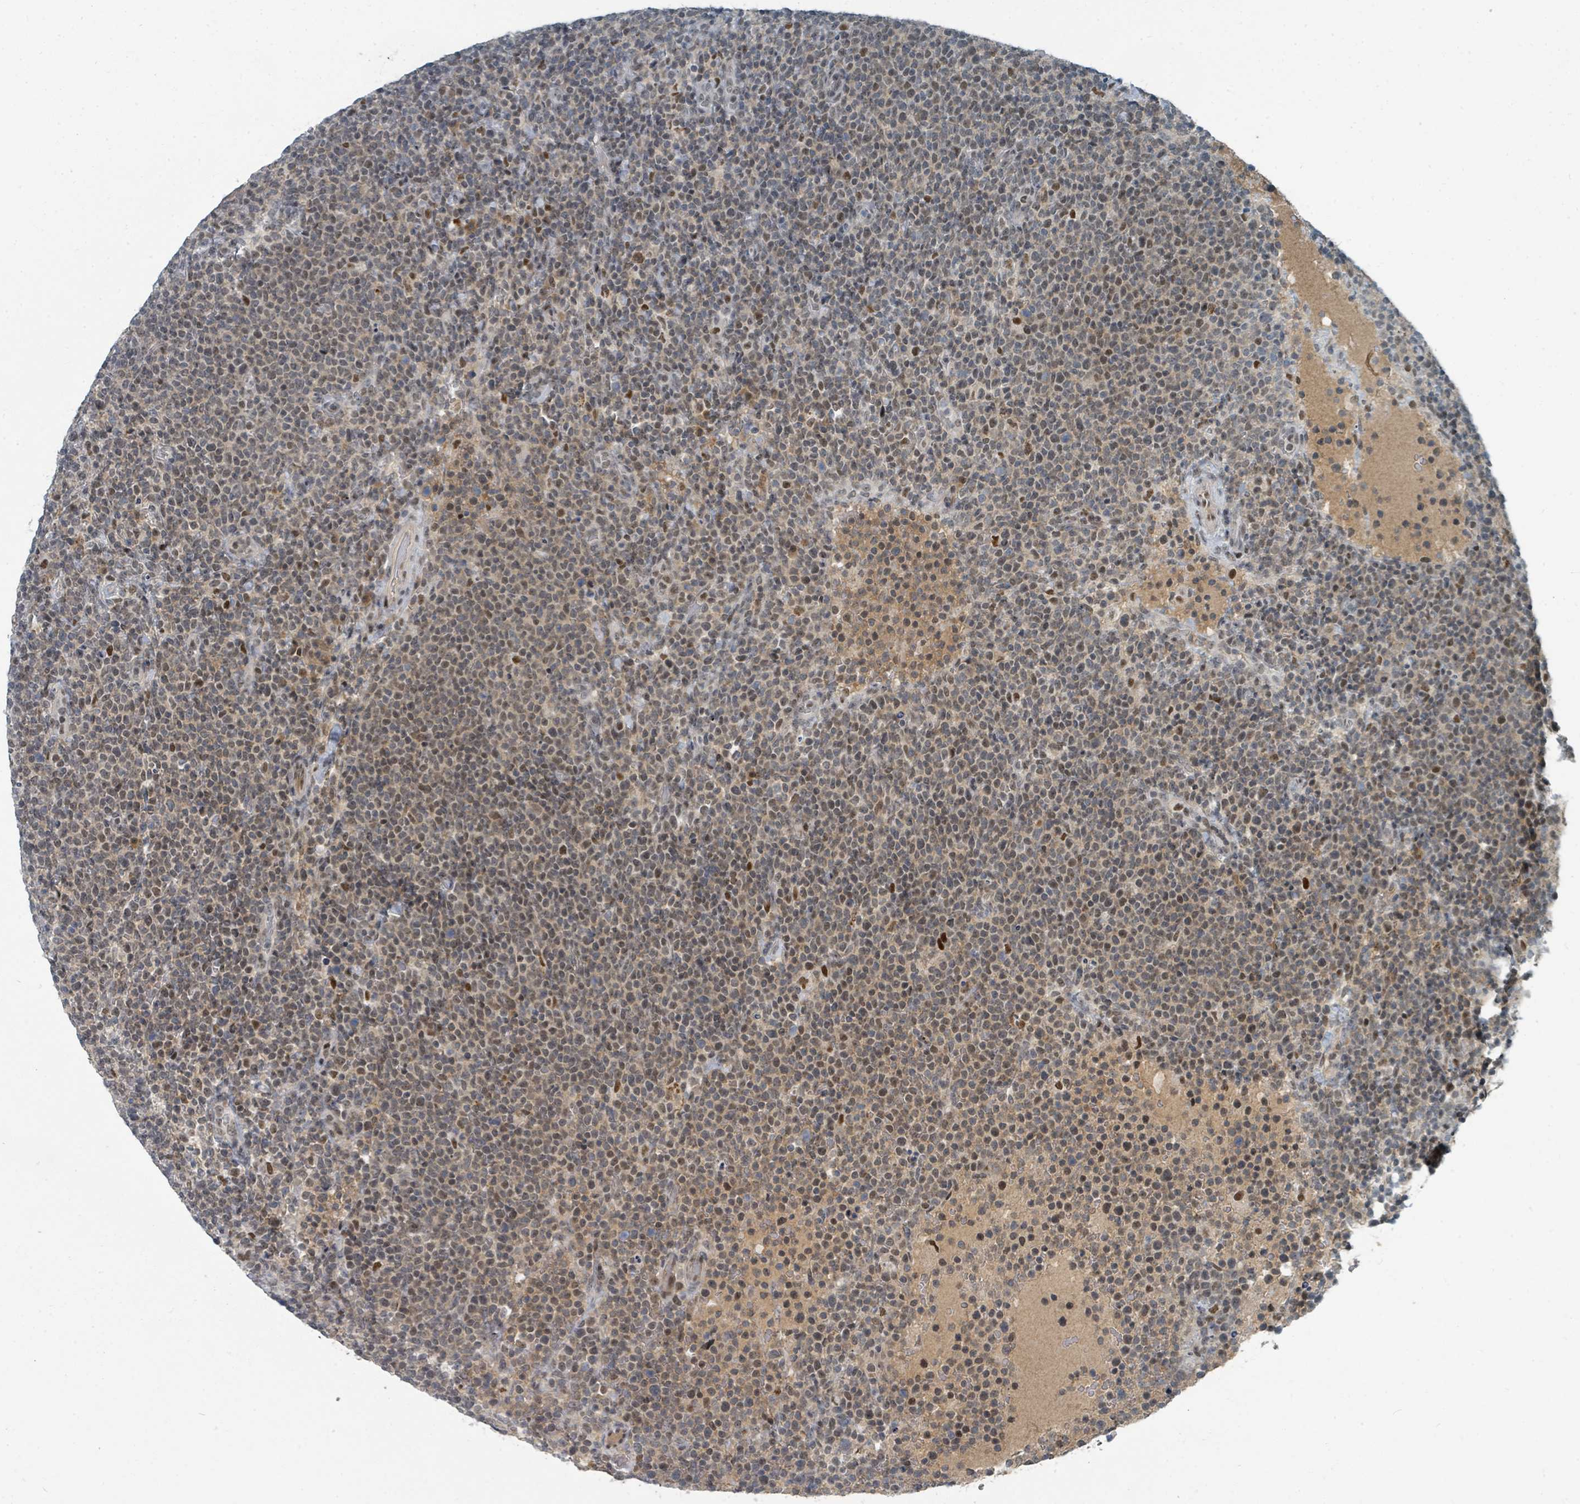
{"staining": {"intensity": "weak", "quantity": "25%-75%", "location": "nuclear"}, "tissue": "lymphoma", "cell_type": "Tumor cells", "image_type": "cancer", "snomed": [{"axis": "morphology", "description": "Malignant lymphoma, non-Hodgkin's type, High grade"}, {"axis": "topography", "description": "Lymph node"}], "caption": "Human high-grade malignant lymphoma, non-Hodgkin's type stained with a protein marker displays weak staining in tumor cells.", "gene": "UCK1", "patient": {"sex": "male", "age": 61}}